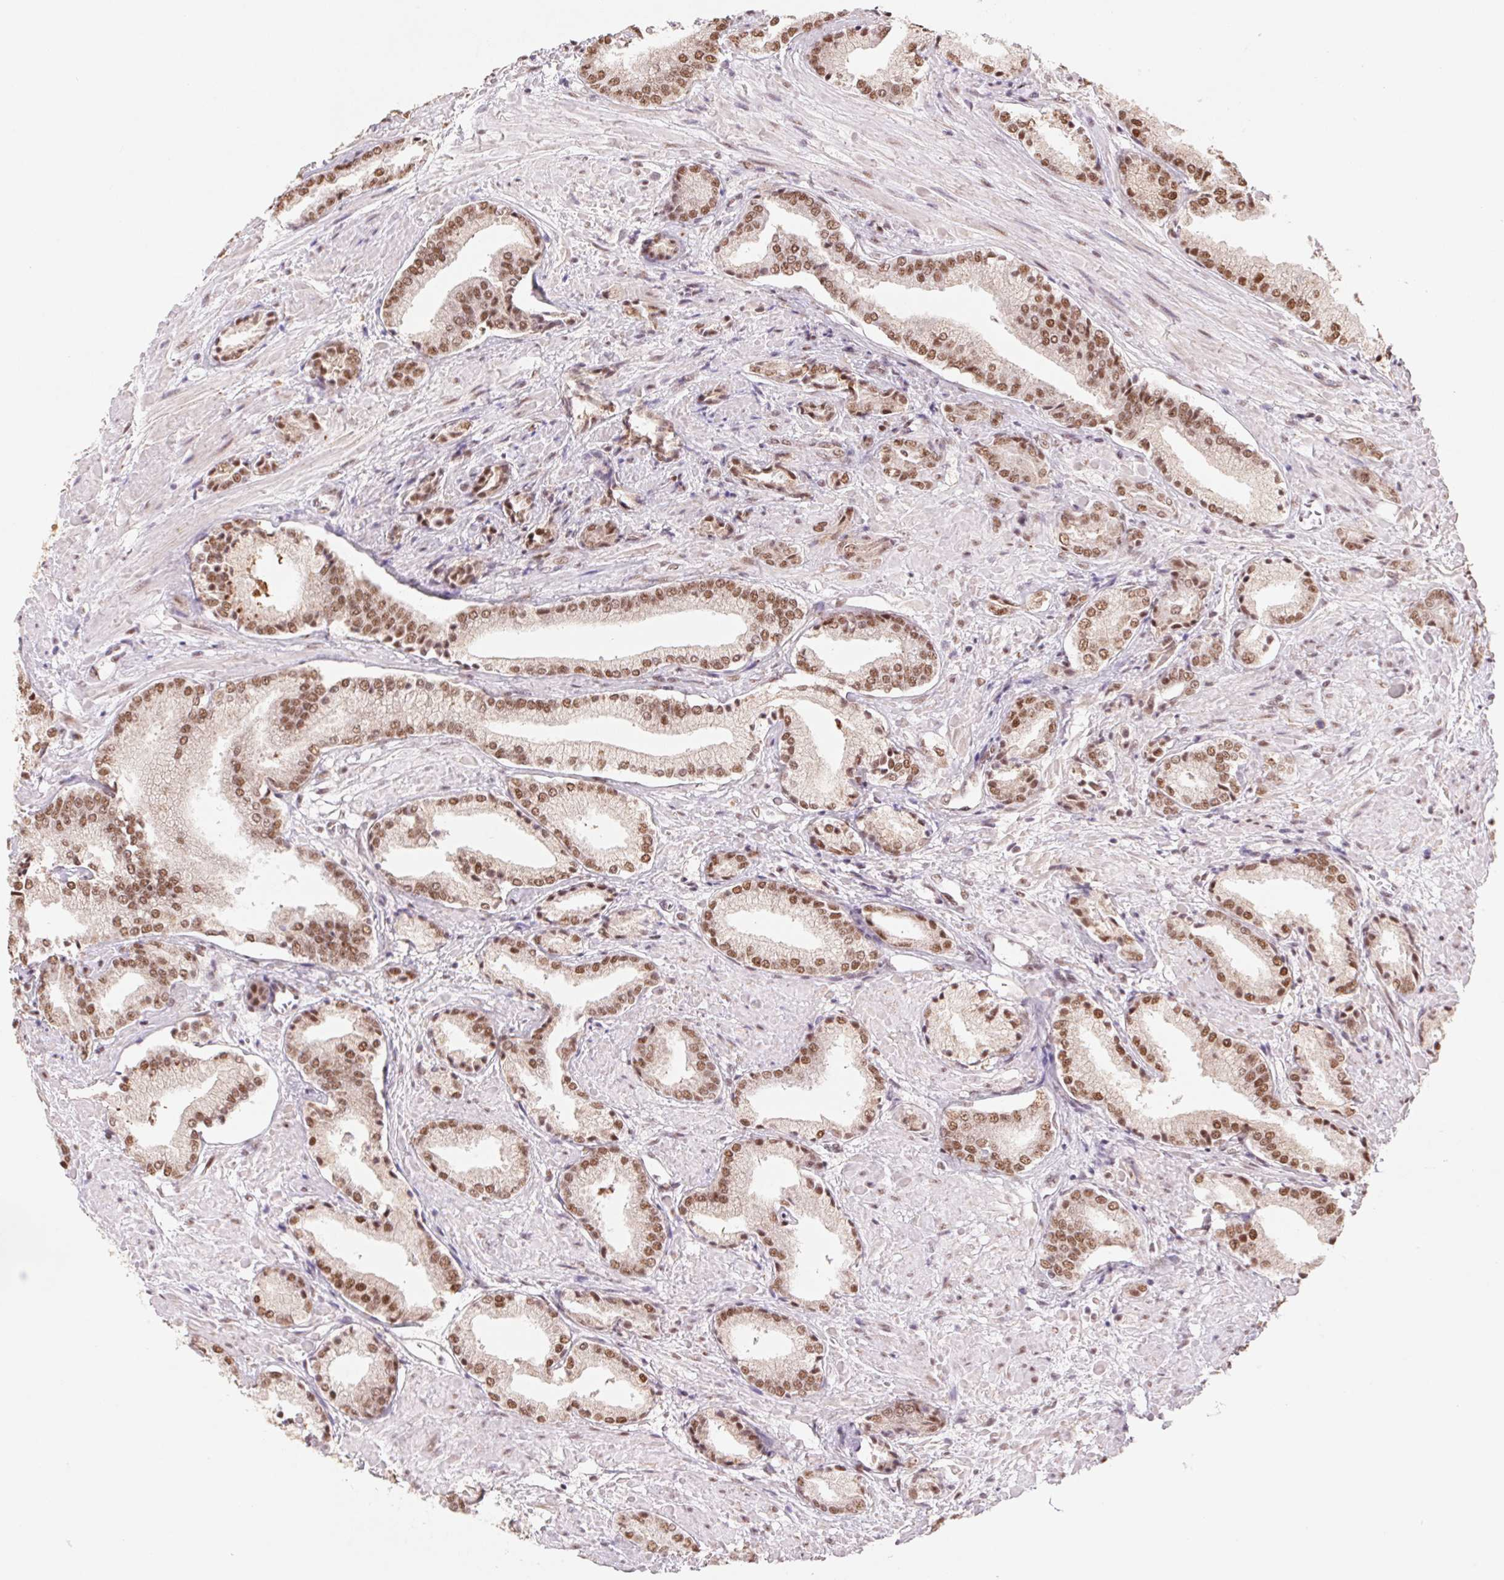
{"staining": {"intensity": "moderate", "quantity": ">75%", "location": "nuclear"}, "tissue": "prostate cancer", "cell_type": "Tumor cells", "image_type": "cancer", "snomed": [{"axis": "morphology", "description": "Adenocarcinoma, High grade"}, {"axis": "topography", "description": "Prostate"}], "caption": "High-grade adenocarcinoma (prostate) stained with DAB (3,3'-diaminobenzidine) IHC reveals medium levels of moderate nuclear positivity in about >75% of tumor cells.", "gene": "SNRPG", "patient": {"sex": "male", "age": 56}}